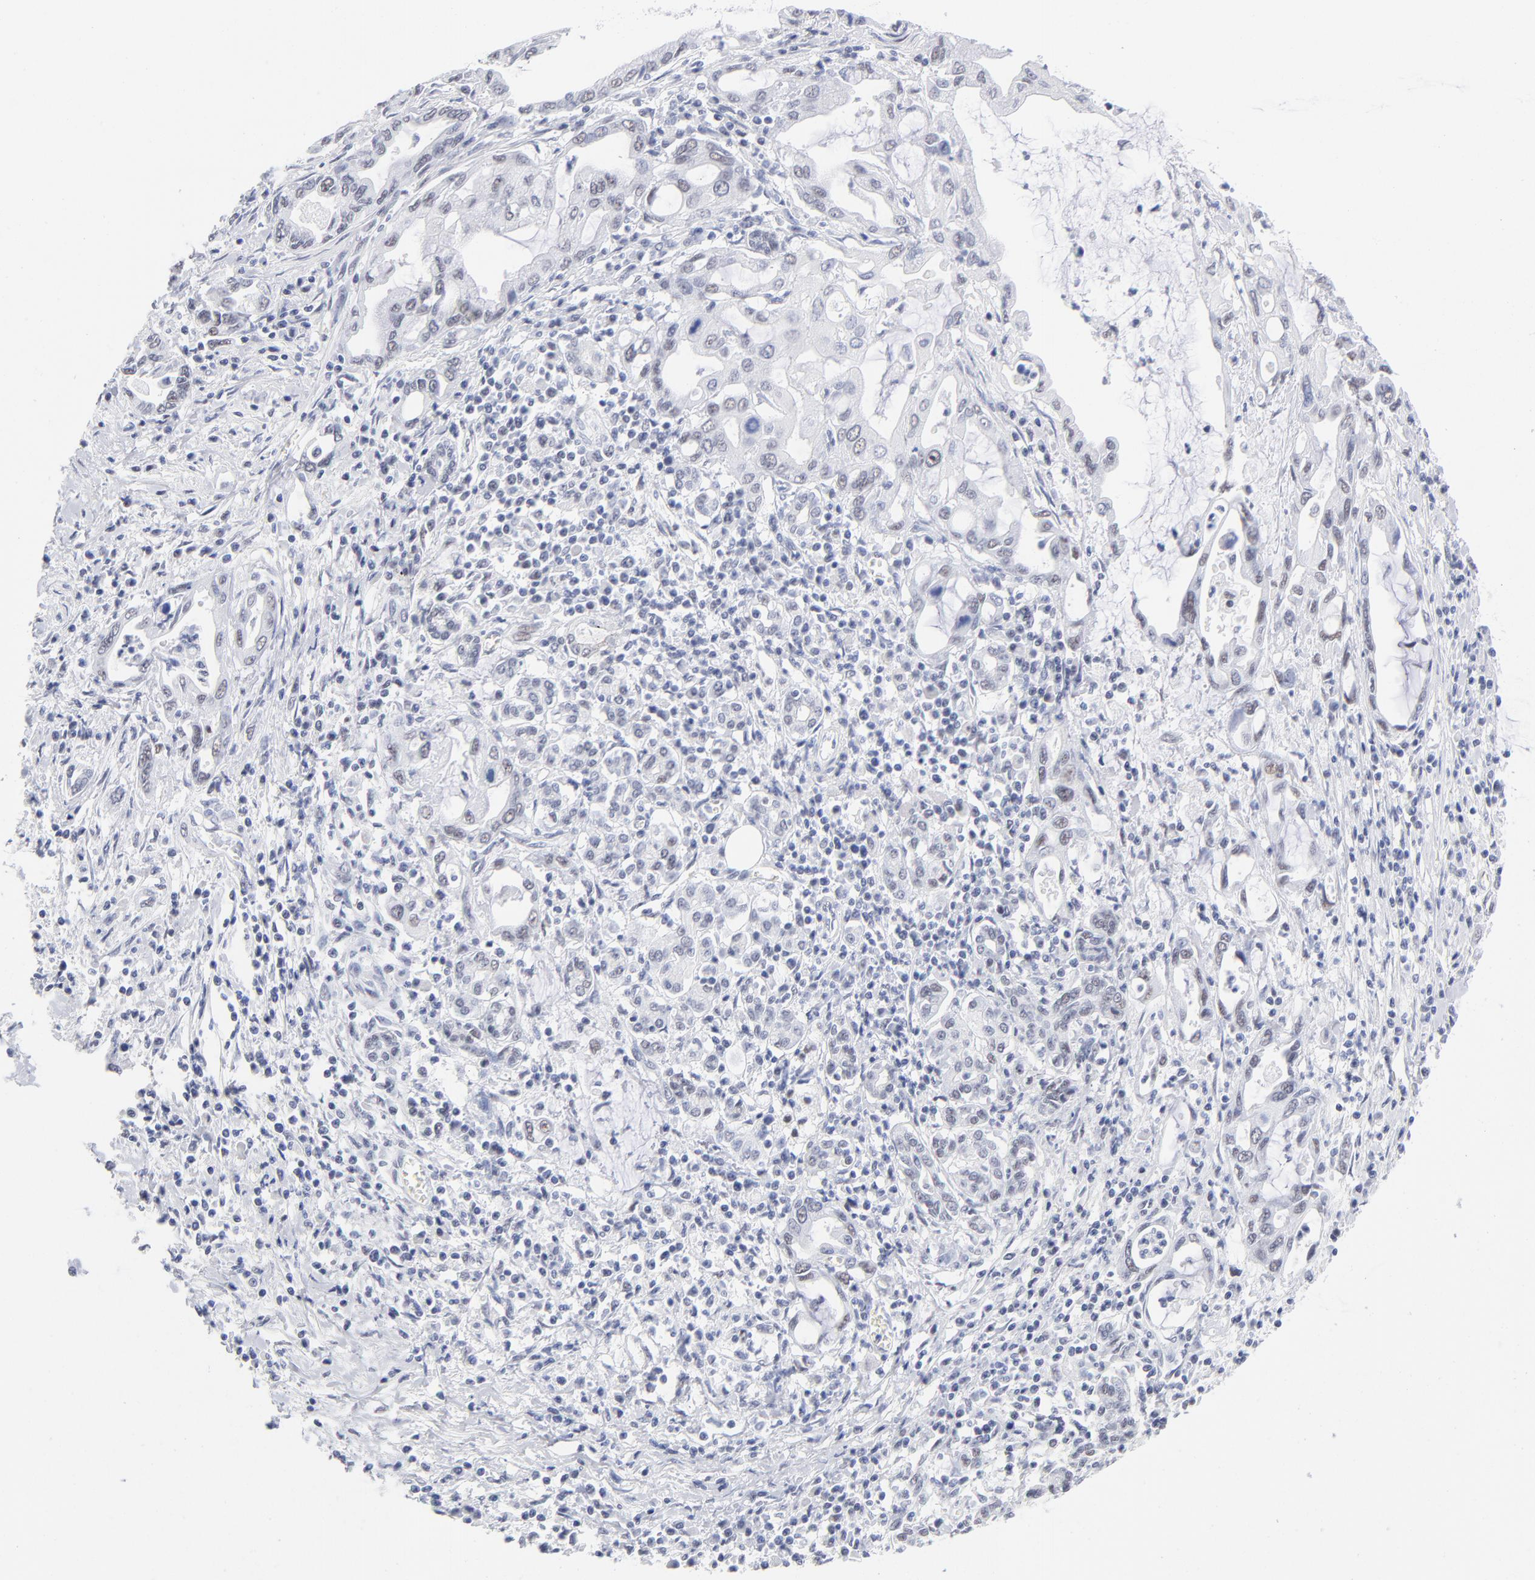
{"staining": {"intensity": "weak", "quantity": "25%-75%", "location": "nuclear"}, "tissue": "pancreatic cancer", "cell_type": "Tumor cells", "image_type": "cancer", "snomed": [{"axis": "morphology", "description": "Adenocarcinoma, NOS"}, {"axis": "topography", "description": "Pancreas"}], "caption": "Protein expression analysis of adenocarcinoma (pancreatic) displays weak nuclear expression in approximately 25%-75% of tumor cells. The staining was performed using DAB (3,3'-diaminobenzidine) to visualize the protein expression in brown, while the nuclei were stained in blue with hematoxylin (Magnification: 20x).", "gene": "SNRPB", "patient": {"sex": "female", "age": 57}}